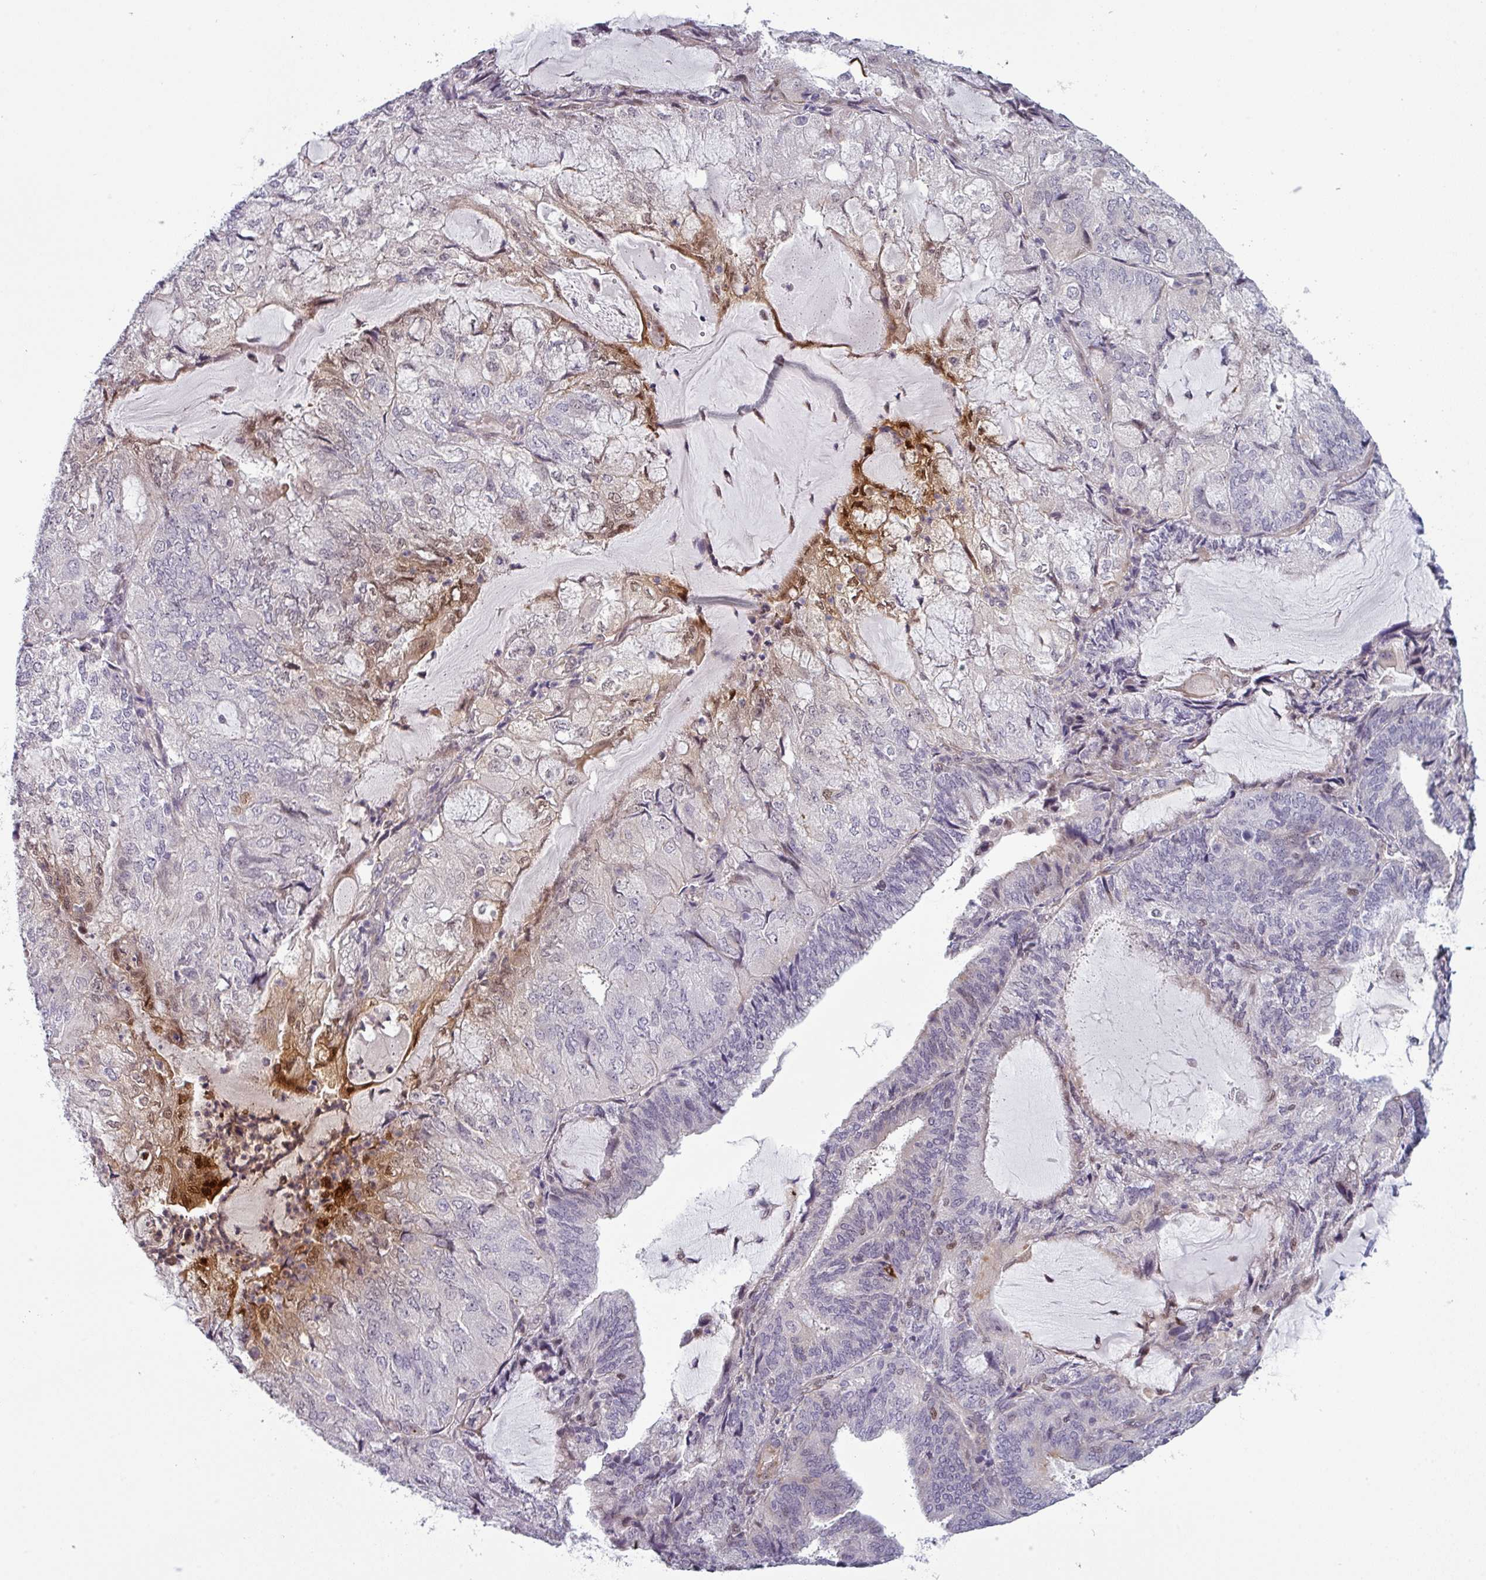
{"staining": {"intensity": "moderate", "quantity": "<25%", "location": "cytoplasmic/membranous,nuclear"}, "tissue": "endometrial cancer", "cell_type": "Tumor cells", "image_type": "cancer", "snomed": [{"axis": "morphology", "description": "Adenocarcinoma, NOS"}, {"axis": "topography", "description": "Endometrium"}], "caption": "A histopathology image of adenocarcinoma (endometrial) stained for a protein reveals moderate cytoplasmic/membranous and nuclear brown staining in tumor cells.", "gene": "PRAMEF12", "patient": {"sex": "female", "age": 81}}